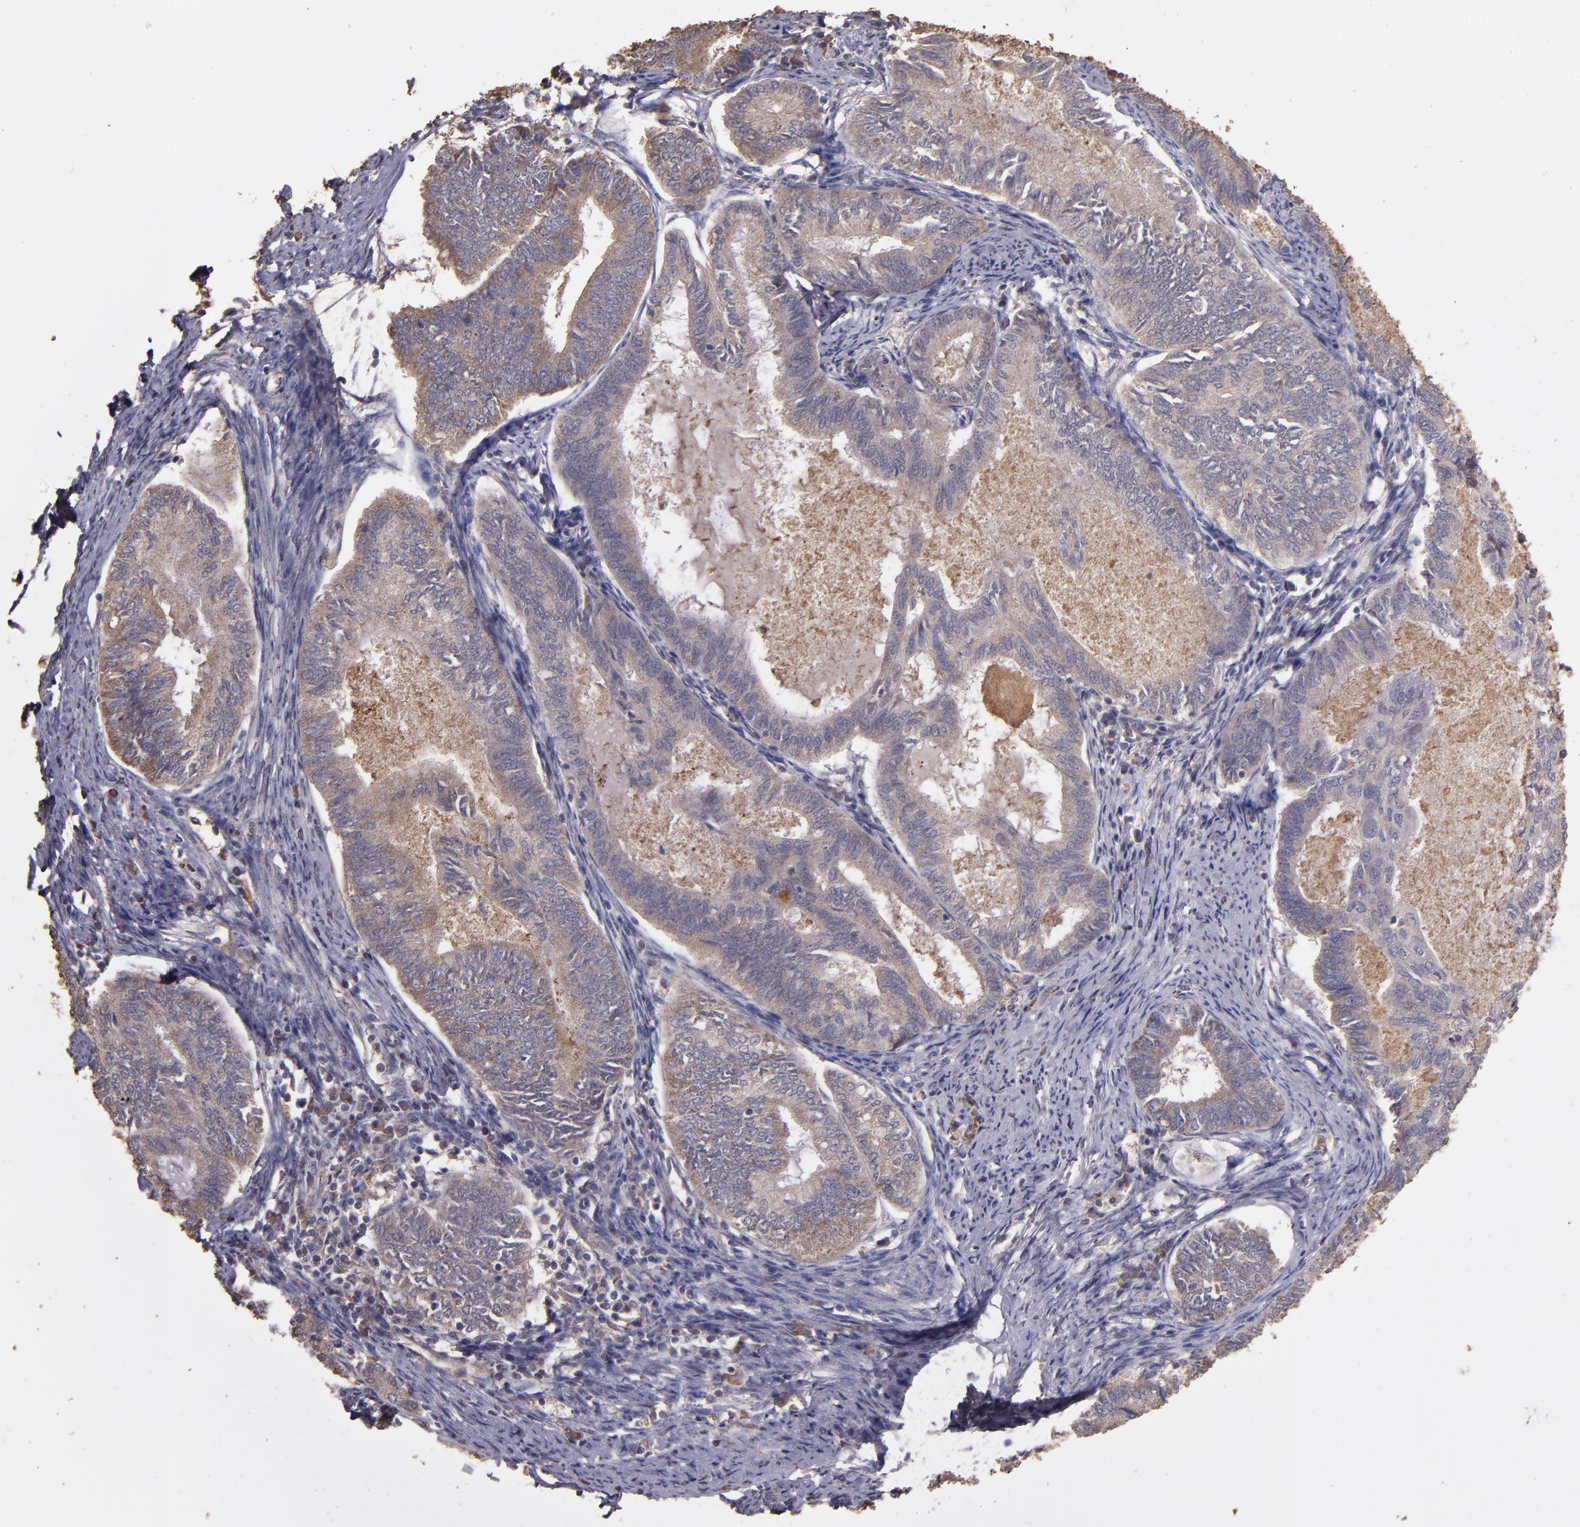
{"staining": {"intensity": "weak", "quantity": ">75%", "location": "cytoplasmic/membranous"}, "tissue": "endometrial cancer", "cell_type": "Tumor cells", "image_type": "cancer", "snomed": [{"axis": "morphology", "description": "Adenocarcinoma, NOS"}, {"axis": "topography", "description": "Endometrium"}], "caption": "Endometrial adenocarcinoma stained for a protein demonstrates weak cytoplasmic/membranous positivity in tumor cells. (IHC, brightfield microscopy, high magnification).", "gene": "HECTD1", "patient": {"sex": "female", "age": 86}}